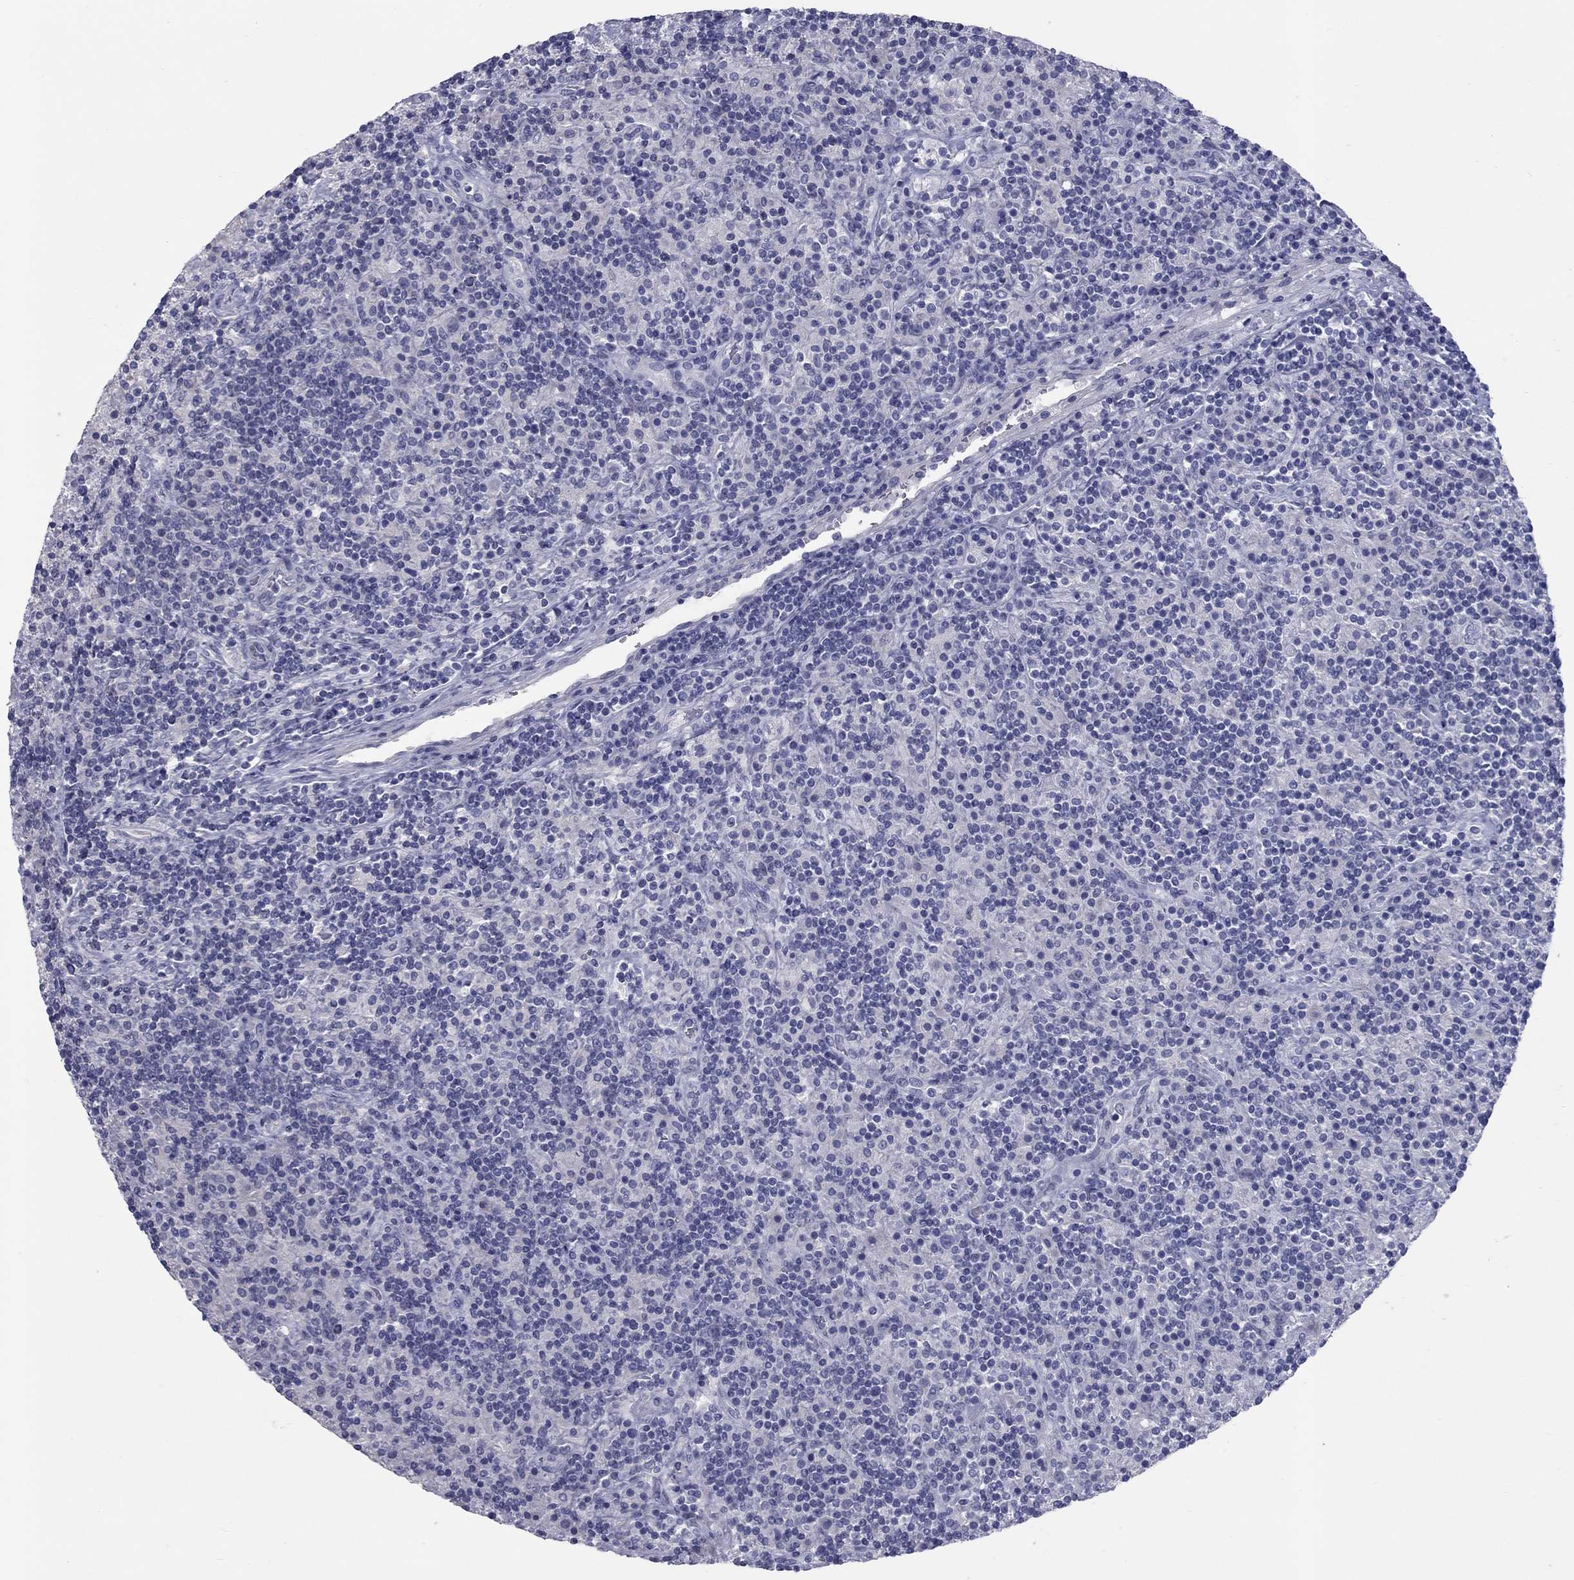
{"staining": {"intensity": "negative", "quantity": "none", "location": "none"}, "tissue": "lymphoma", "cell_type": "Tumor cells", "image_type": "cancer", "snomed": [{"axis": "morphology", "description": "Hodgkin's disease, NOS"}, {"axis": "topography", "description": "Lymph node"}], "caption": "Immunohistochemistry of human Hodgkin's disease exhibits no expression in tumor cells. The staining is performed using DAB brown chromogen with nuclei counter-stained in using hematoxylin.", "gene": "KIRREL2", "patient": {"sex": "male", "age": 70}}